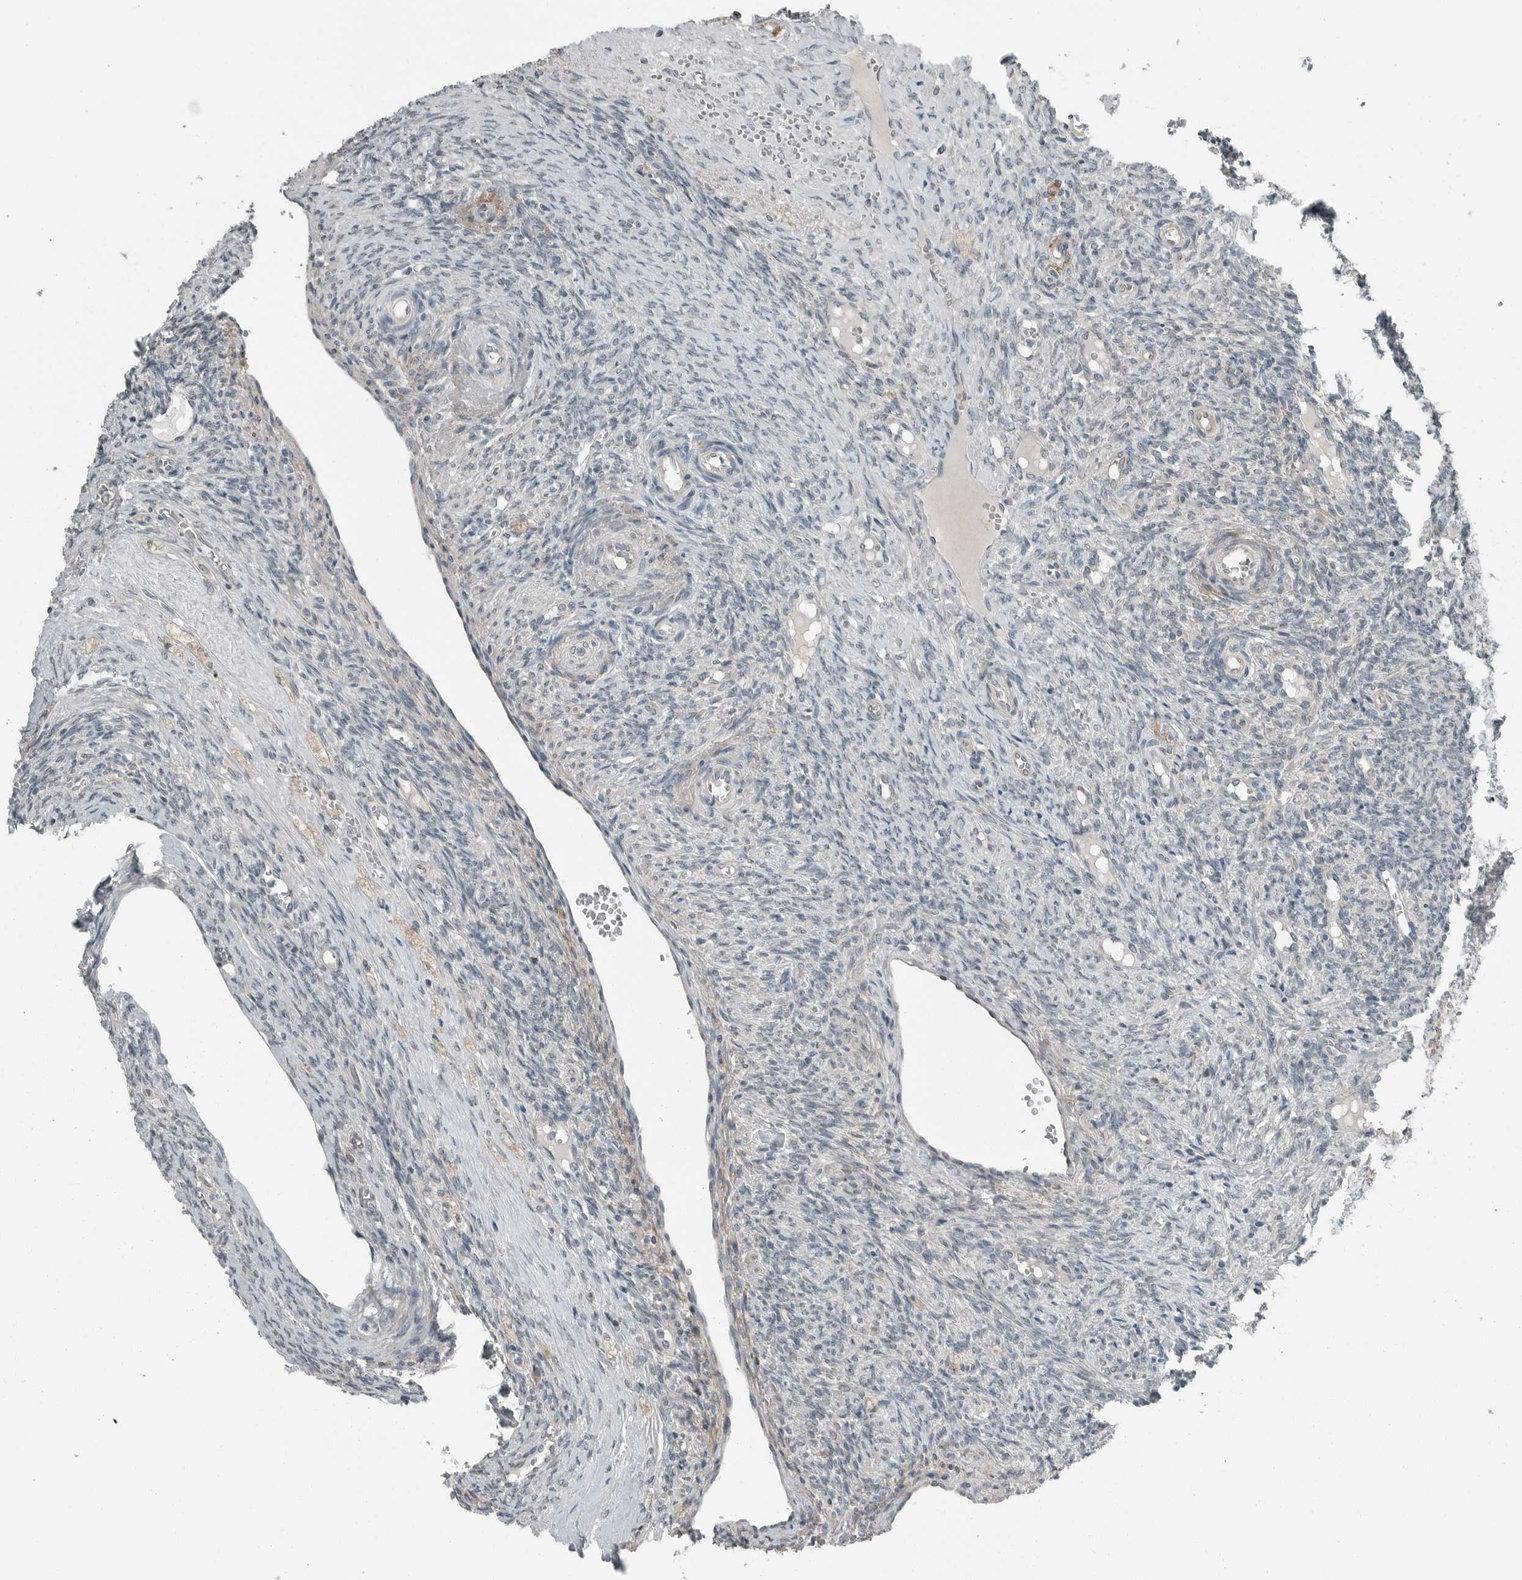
{"staining": {"intensity": "negative", "quantity": "none", "location": "none"}, "tissue": "ovary", "cell_type": "Ovarian stroma cells", "image_type": "normal", "snomed": [{"axis": "morphology", "description": "Normal tissue, NOS"}, {"axis": "topography", "description": "Ovary"}], "caption": "This is a micrograph of IHC staining of unremarkable ovary, which shows no positivity in ovarian stroma cells.", "gene": "ENSG00000286112", "patient": {"sex": "female", "age": 41}}